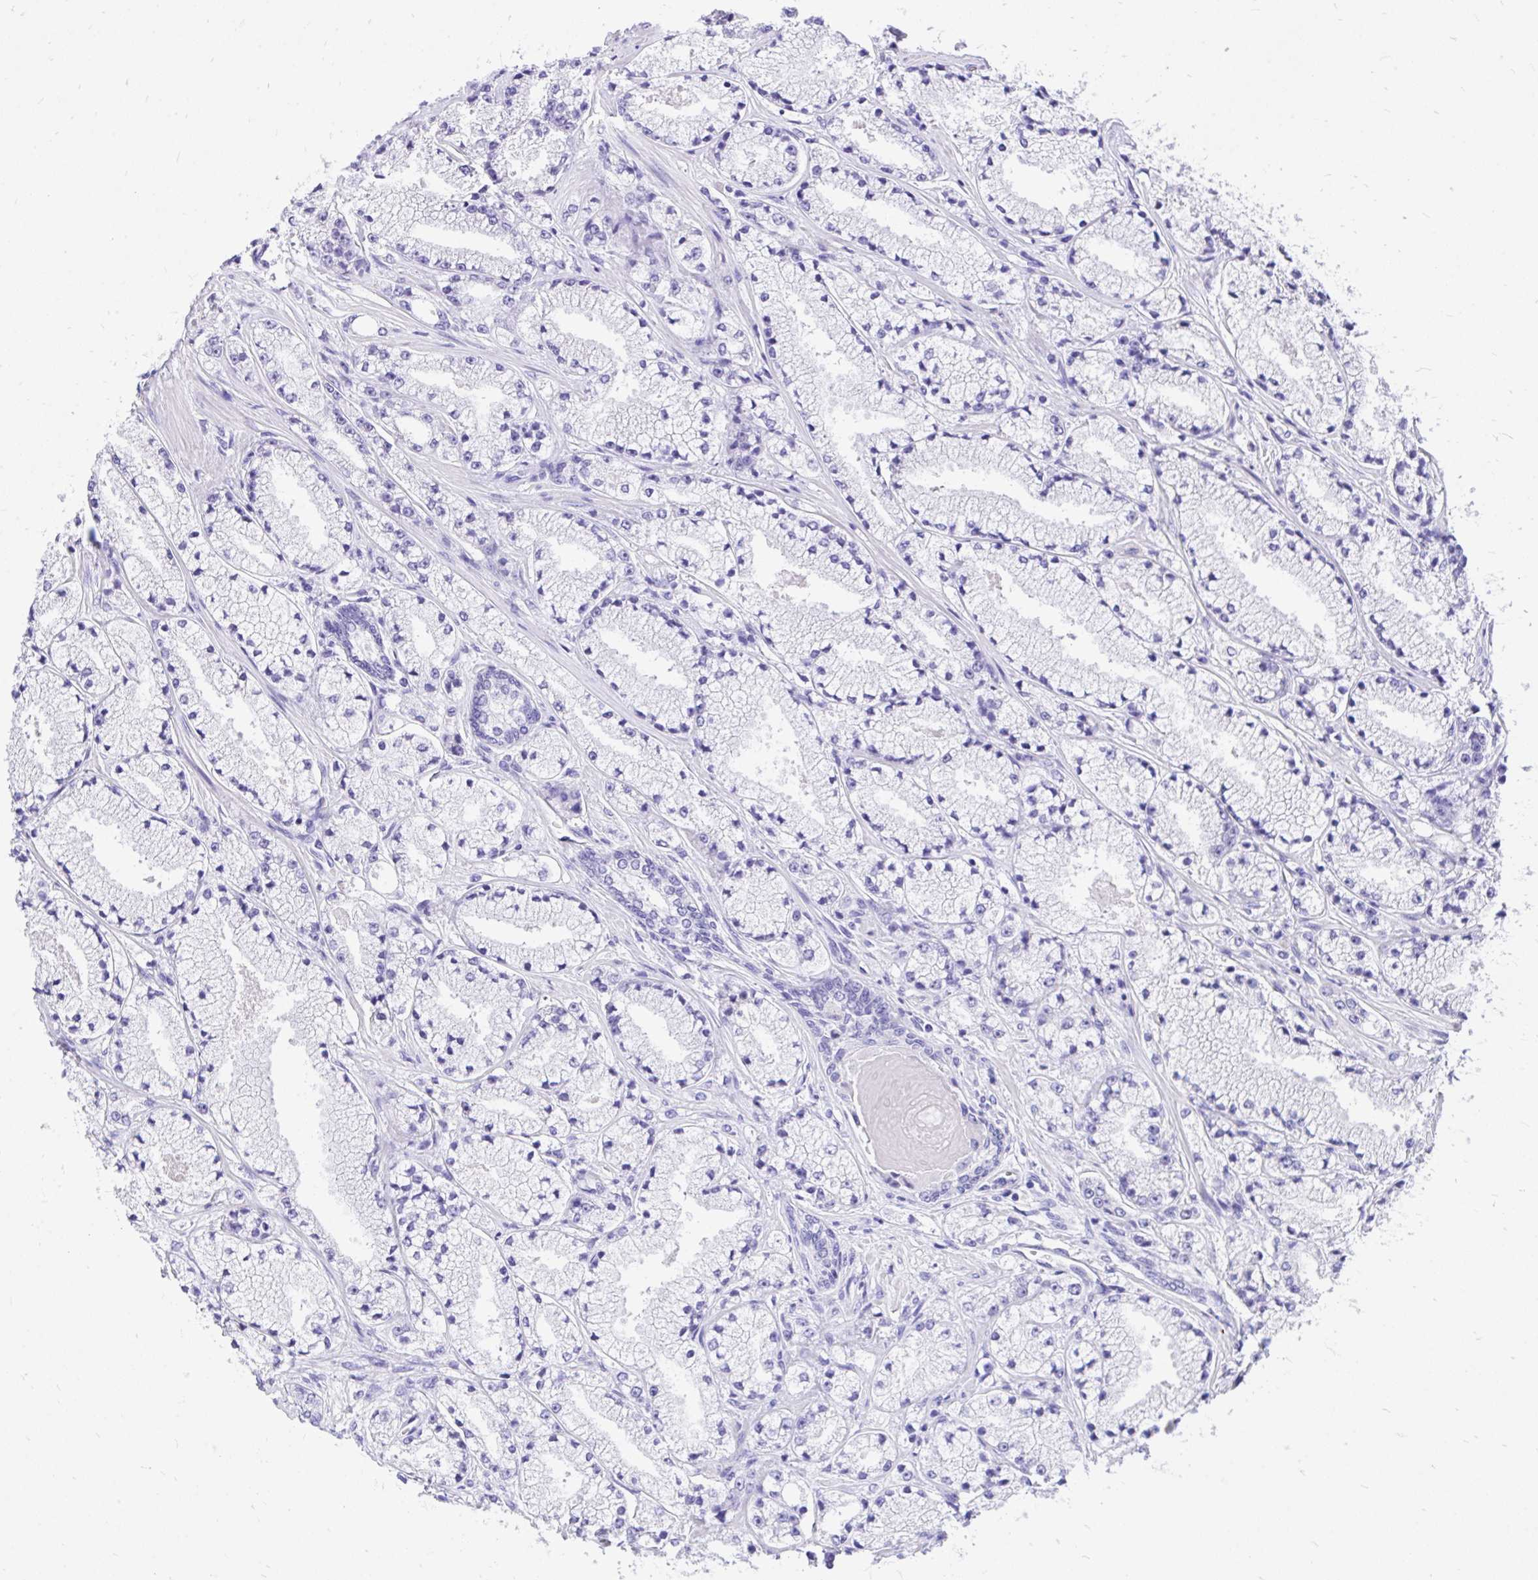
{"staining": {"intensity": "negative", "quantity": "none", "location": "none"}, "tissue": "prostate cancer", "cell_type": "Tumor cells", "image_type": "cancer", "snomed": [{"axis": "morphology", "description": "Adenocarcinoma, High grade"}, {"axis": "topography", "description": "Prostate"}], "caption": "Immunohistochemical staining of human adenocarcinoma (high-grade) (prostate) displays no significant expression in tumor cells.", "gene": "MON1A", "patient": {"sex": "male", "age": 63}}